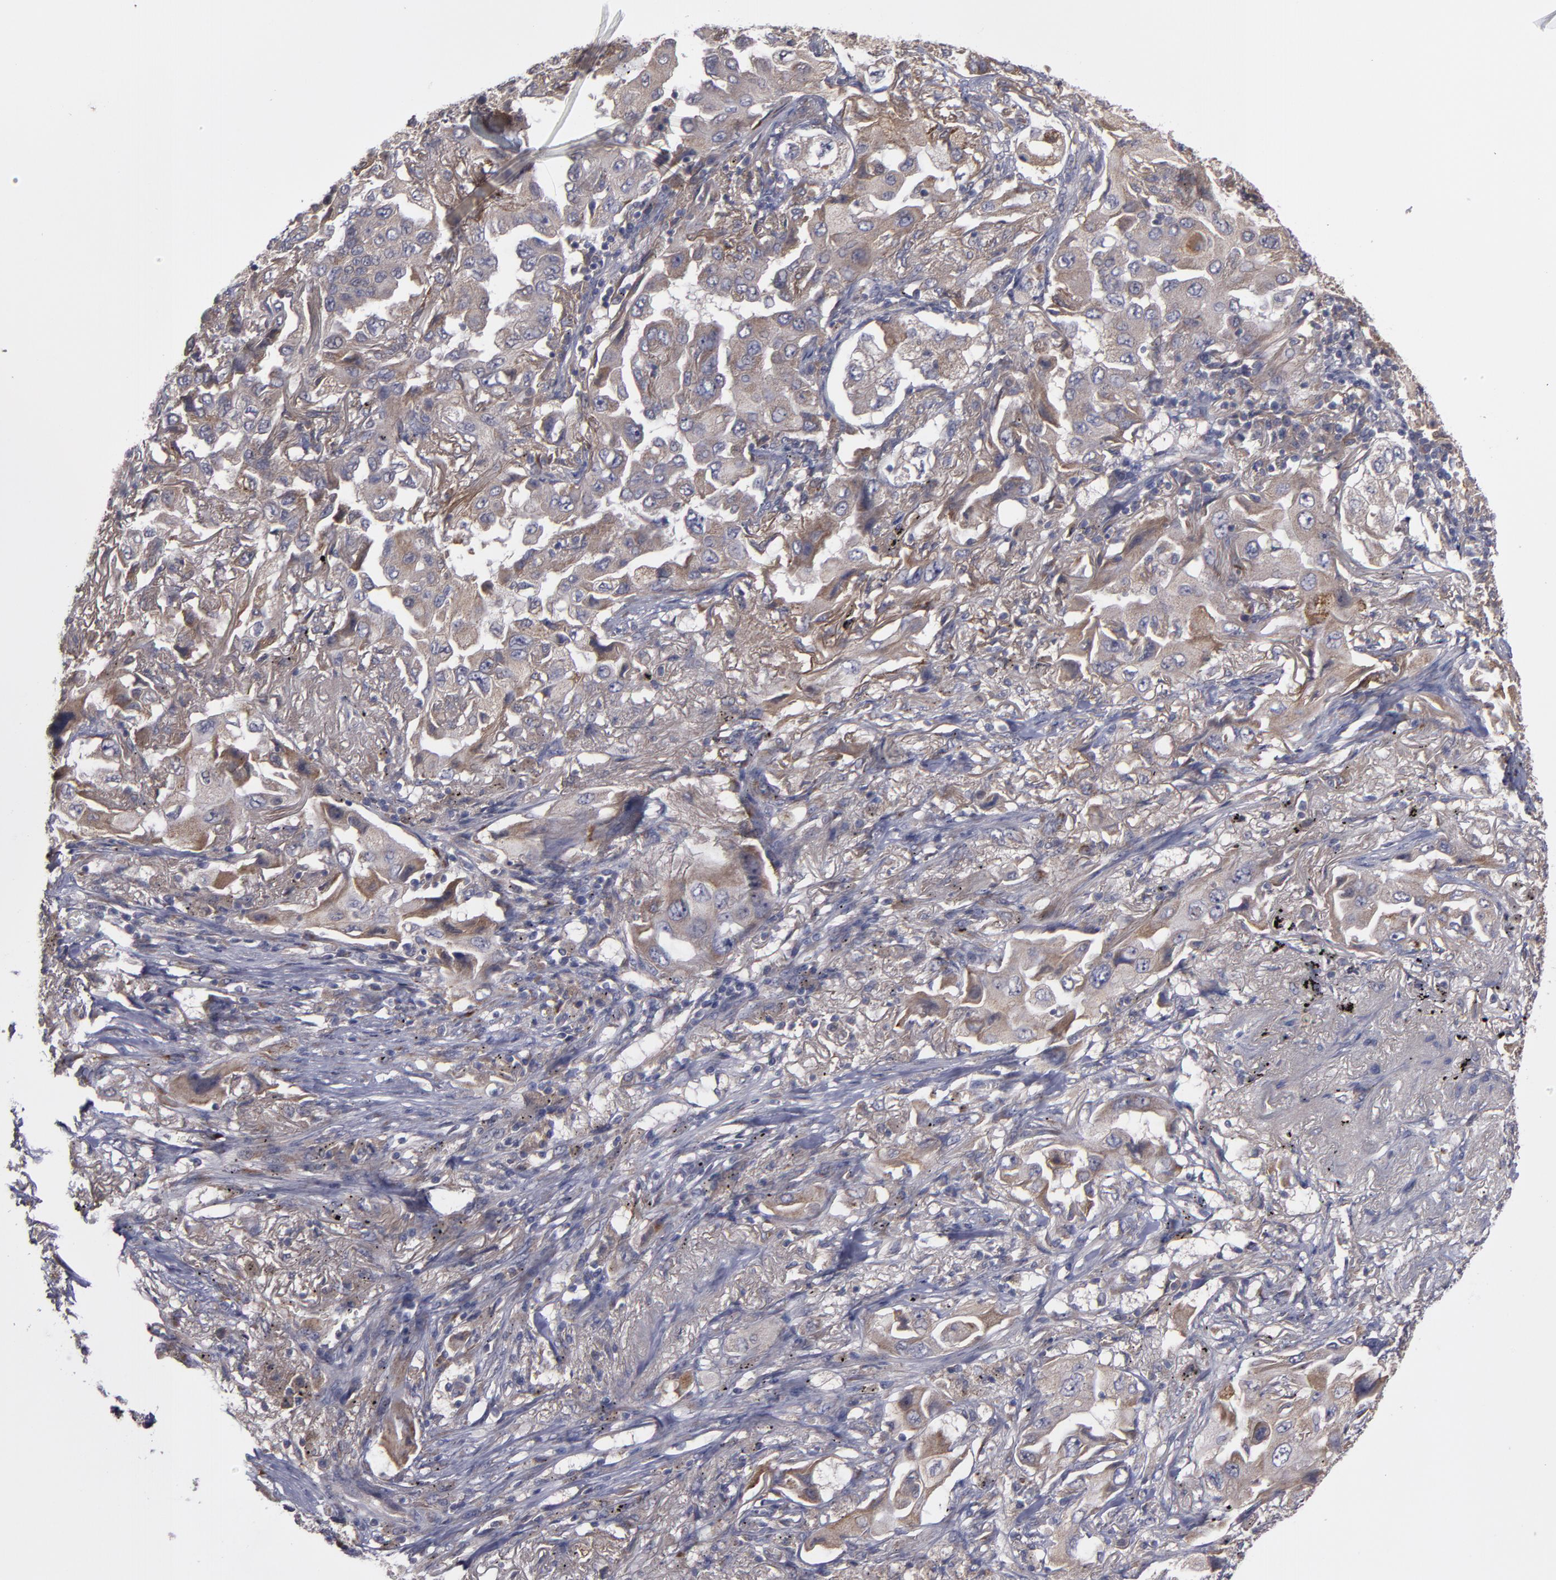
{"staining": {"intensity": "weak", "quantity": ">75%", "location": "cytoplasmic/membranous"}, "tissue": "lung cancer", "cell_type": "Tumor cells", "image_type": "cancer", "snomed": [{"axis": "morphology", "description": "Adenocarcinoma, NOS"}, {"axis": "topography", "description": "Lung"}], "caption": "This photomicrograph demonstrates immunohistochemistry staining of lung cancer, with low weak cytoplasmic/membranous expression in approximately >75% of tumor cells.", "gene": "MMP11", "patient": {"sex": "female", "age": 65}}